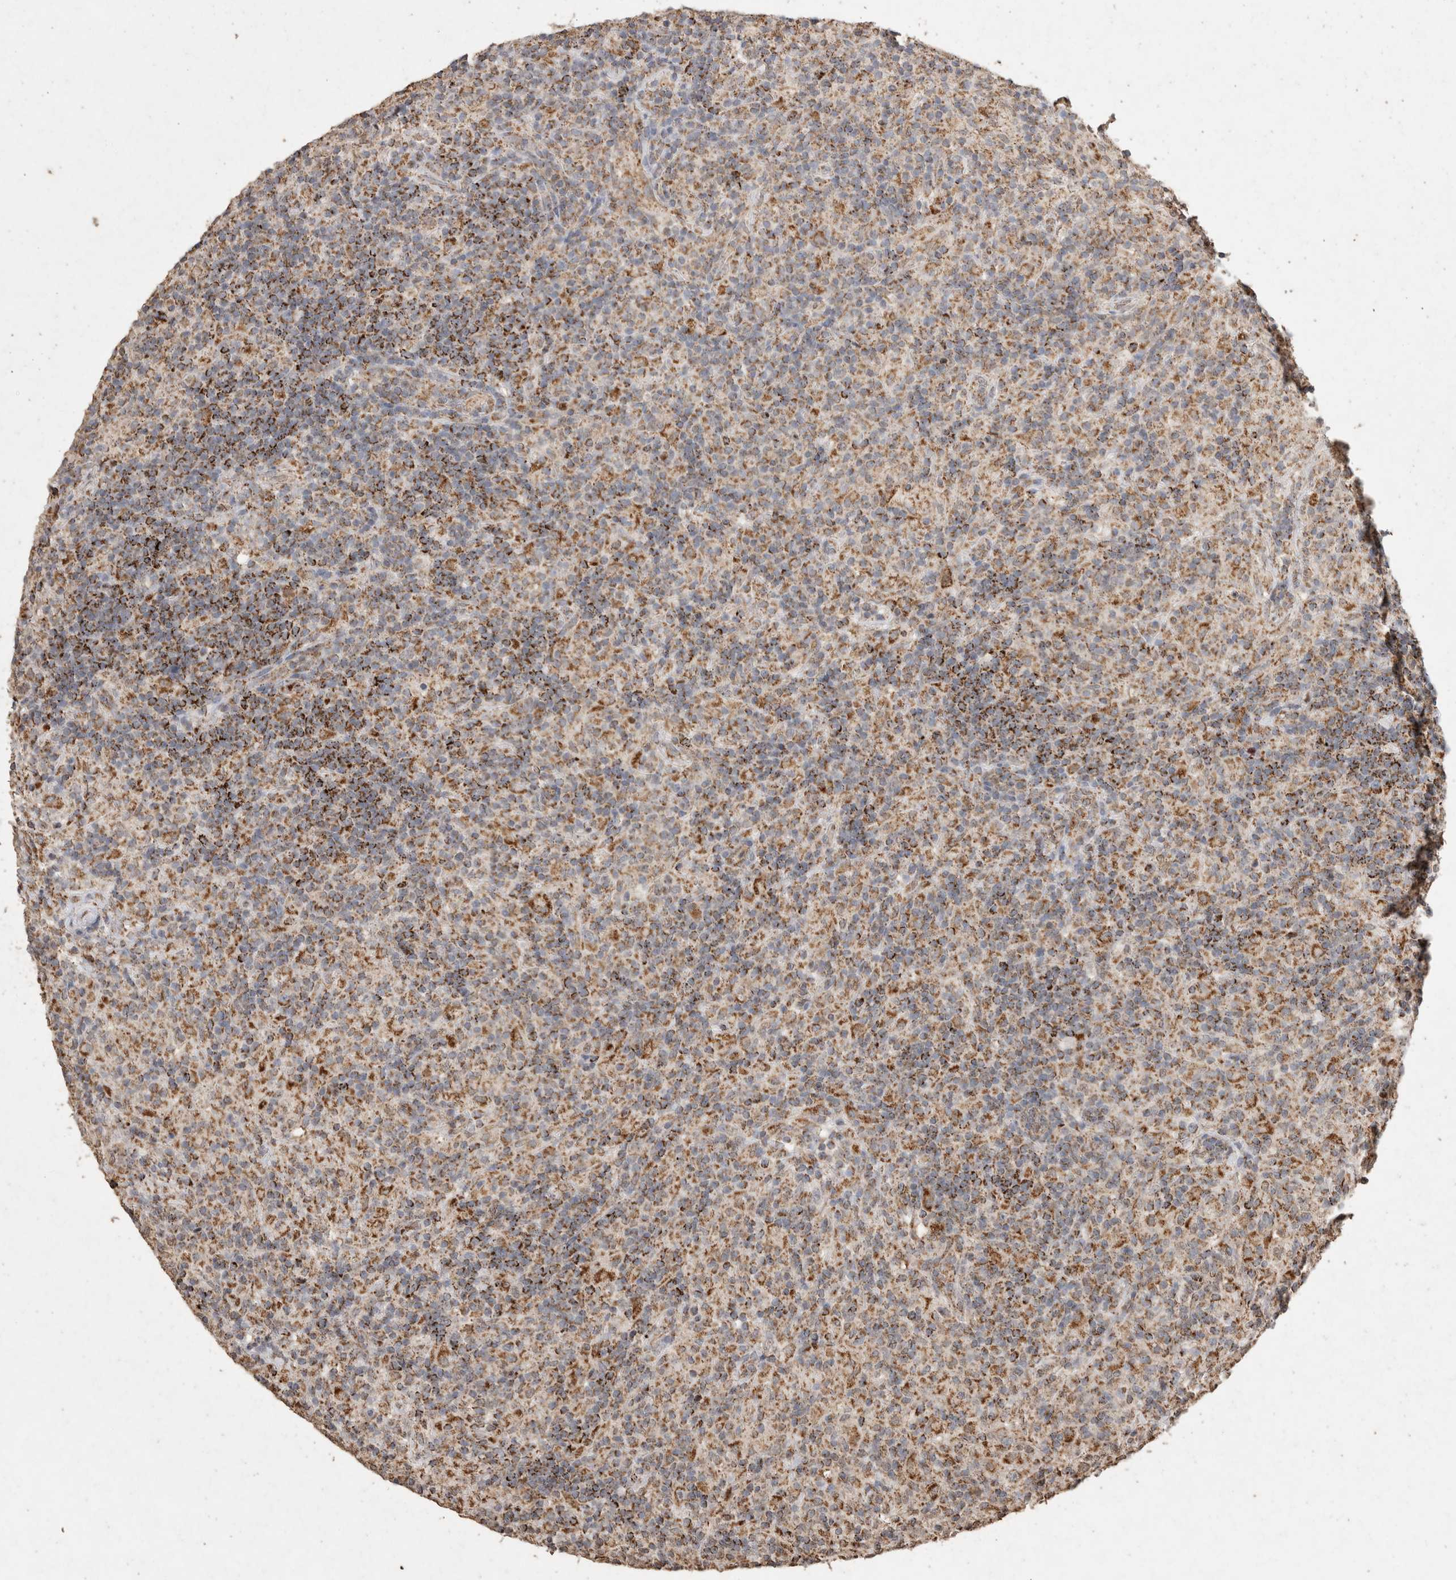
{"staining": {"intensity": "moderate", "quantity": ">75%", "location": "cytoplasmic/membranous"}, "tissue": "lymphoma", "cell_type": "Tumor cells", "image_type": "cancer", "snomed": [{"axis": "morphology", "description": "Hodgkin's disease, NOS"}, {"axis": "topography", "description": "Lymph node"}], "caption": "Human lymphoma stained with a brown dye demonstrates moderate cytoplasmic/membranous positive positivity in about >75% of tumor cells.", "gene": "ACADM", "patient": {"sex": "male", "age": 70}}